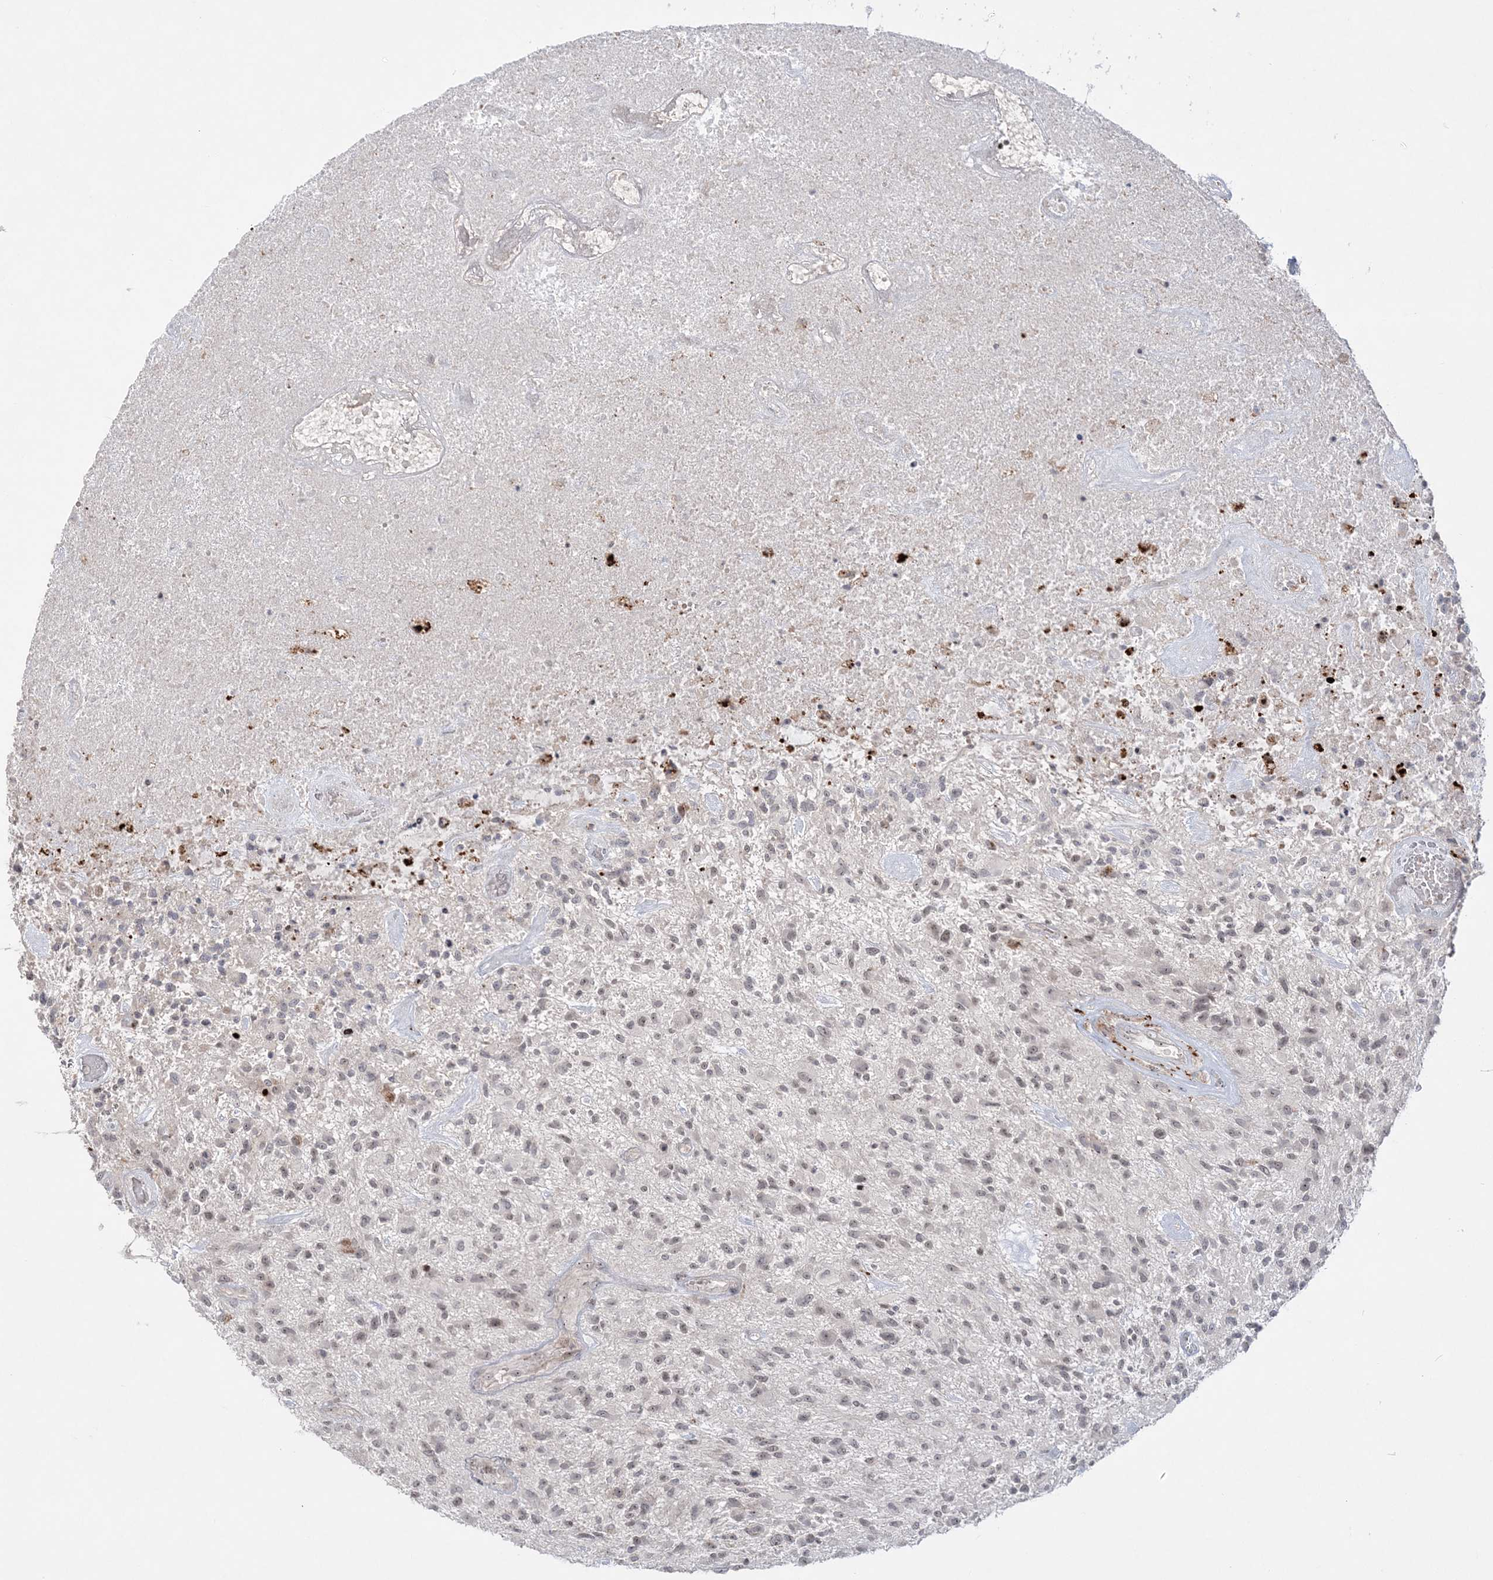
{"staining": {"intensity": "weak", "quantity": "<25%", "location": "nuclear"}, "tissue": "glioma", "cell_type": "Tumor cells", "image_type": "cancer", "snomed": [{"axis": "morphology", "description": "Glioma, malignant, High grade"}, {"axis": "topography", "description": "Brain"}], "caption": "This is an IHC micrograph of malignant glioma (high-grade). There is no staining in tumor cells.", "gene": "SH3BP4", "patient": {"sex": "male", "age": 47}}